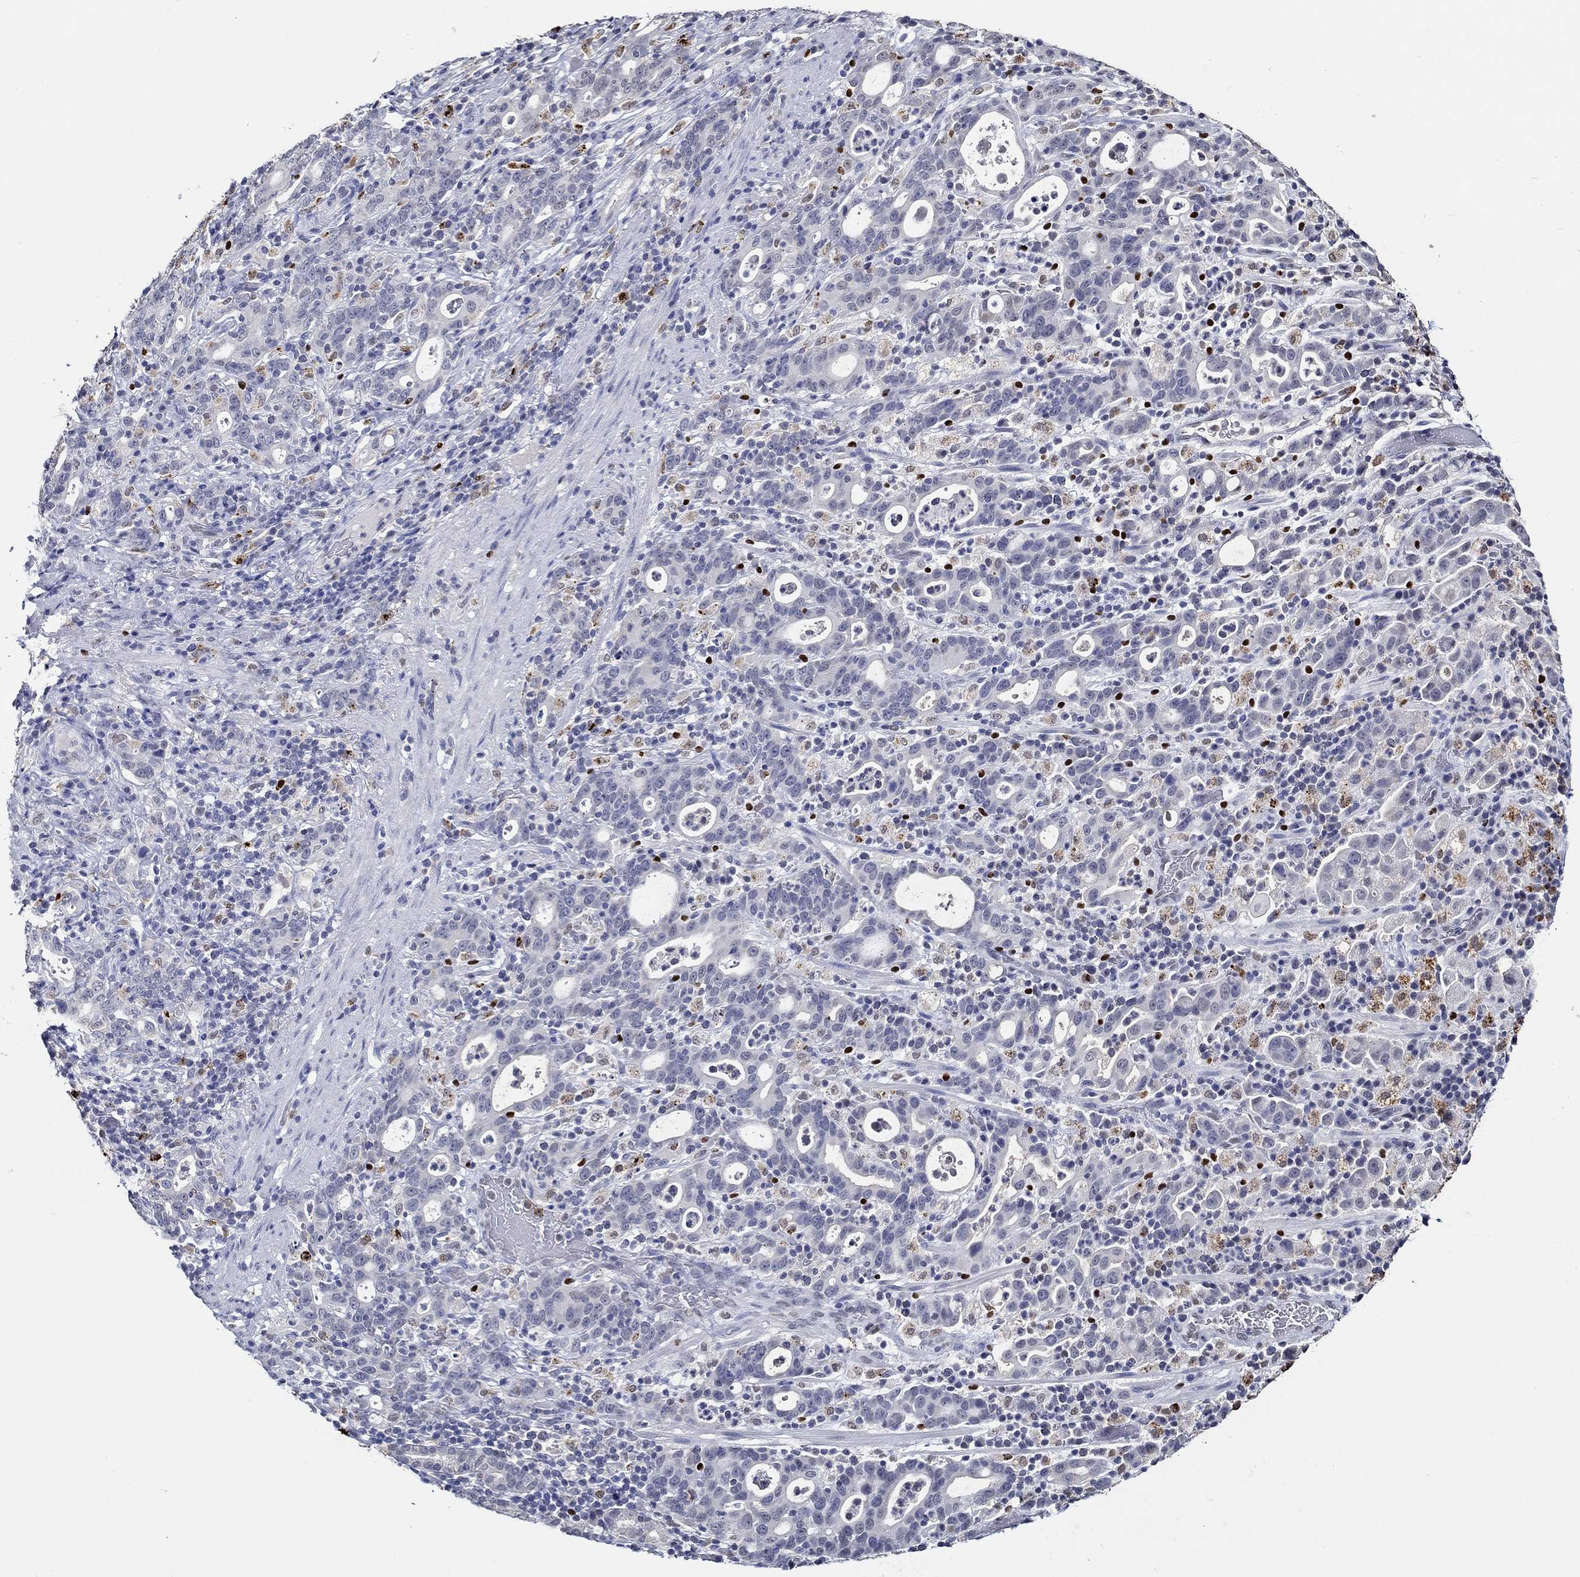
{"staining": {"intensity": "negative", "quantity": "none", "location": "none"}, "tissue": "stomach cancer", "cell_type": "Tumor cells", "image_type": "cancer", "snomed": [{"axis": "morphology", "description": "Adenocarcinoma, NOS"}, {"axis": "topography", "description": "Stomach"}], "caption": "An immunohistochemistry photomicrograph of adenocarcinoma (stomach) is shown. There is no staining in tumor cells of adenocarcinoma (stomach). (DAB IHC visualized using brightfield microscopy, high magnification).", "gene": "GATA2", "patient": {"sex": "male", "age": 79}}